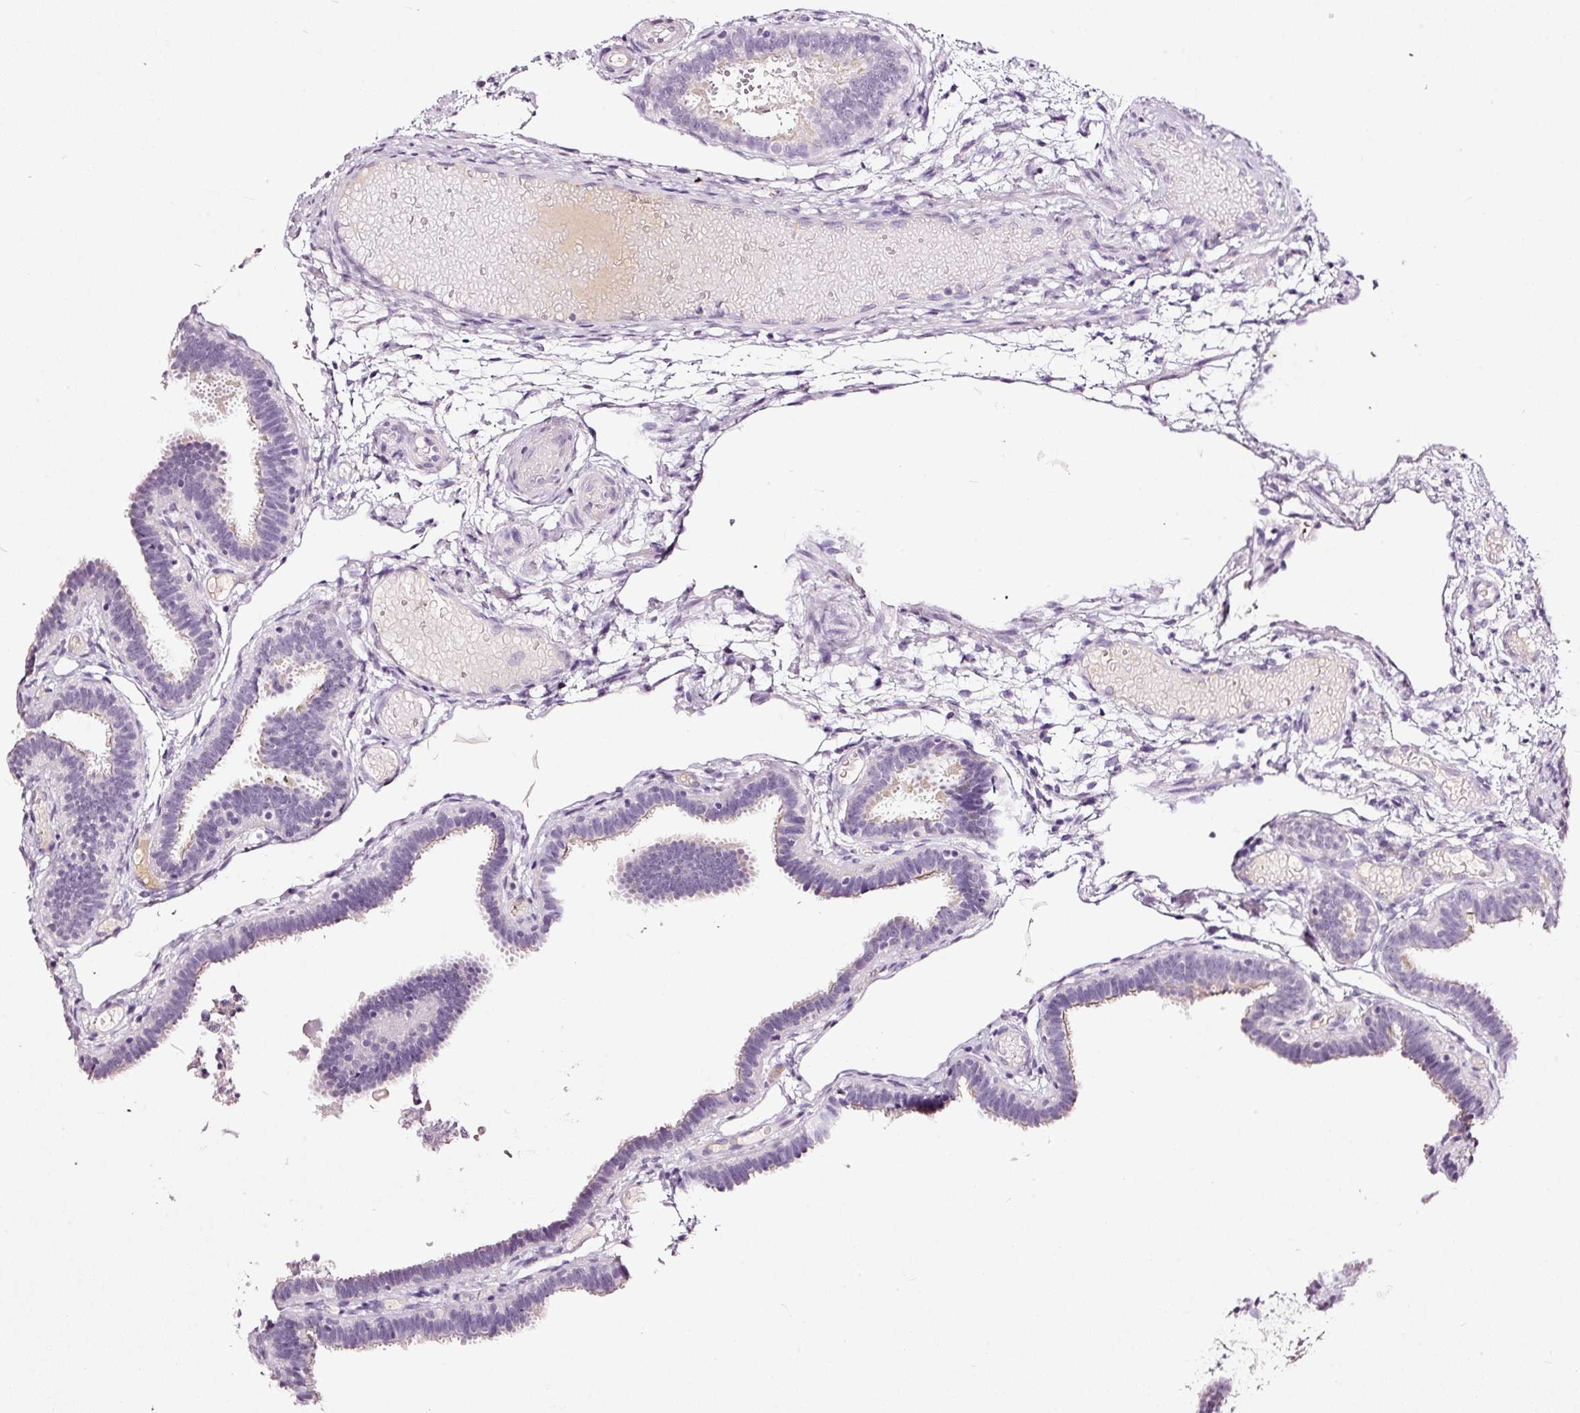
{"staining": {"intensity": "weak", "quantity": "25%-75%", "location": "cytoplasmic/membranous"}, "tissue": "fallopian tube", "cell_type": "Glandular cells", "image_type": "normal", "snomed": [{"axis": "morphology", "description": "Normal tissue, NOS"}, {"axis": "topography", "description": "Fallopian tube"}], "caption": "Glandular cells exhibit low levels of weak cytoplasmic/membranous positivity in about 25%-75% of cells in benign human fallopian tube.", "gene": "LAMP3", "patient": {"sex": "female", "age": 37}}